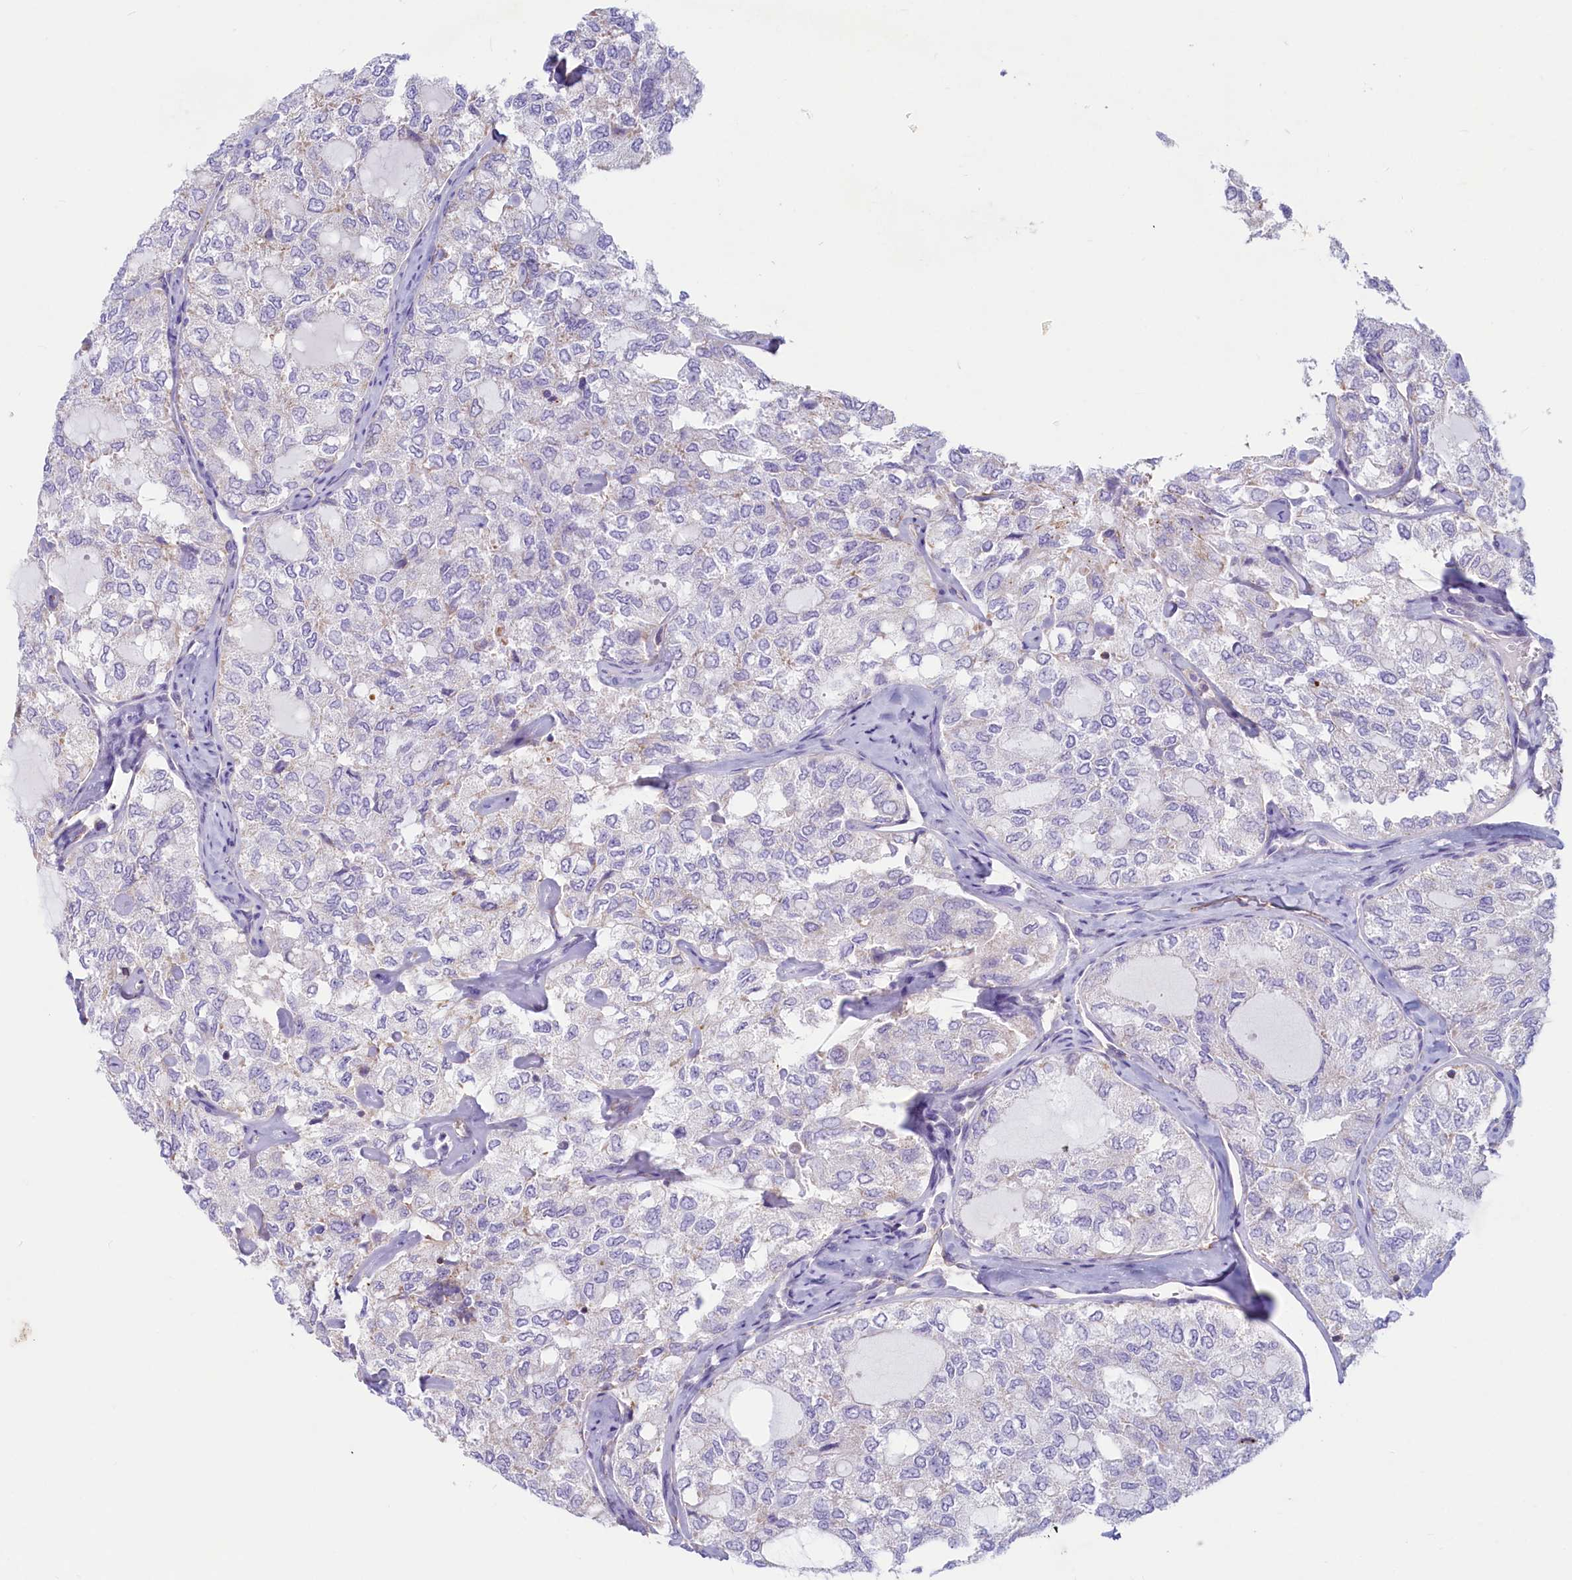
{"staining": {"intensity": "negative", "quantity": "none", "location": "none"}, "tissue": "thyroid cancer", "cell_type": "Tumor cells", "image_type": "cancer", "snomed": [{"axis": "morphology", "description": "Follicular adenoma carcinoma, NOS"}, {"axis": "topography", "description": "Thyroid gland"}], "caption": "High magnification brightfield microscopy of thyroid cancer (follicular adenoma carcinoma) stained with DAB (brown) and counterstained with hematoxylin (blue): tumor cells show no significant expression.", "gene": "LMOD3", "patient": {"sex": "male", "age": 75}}